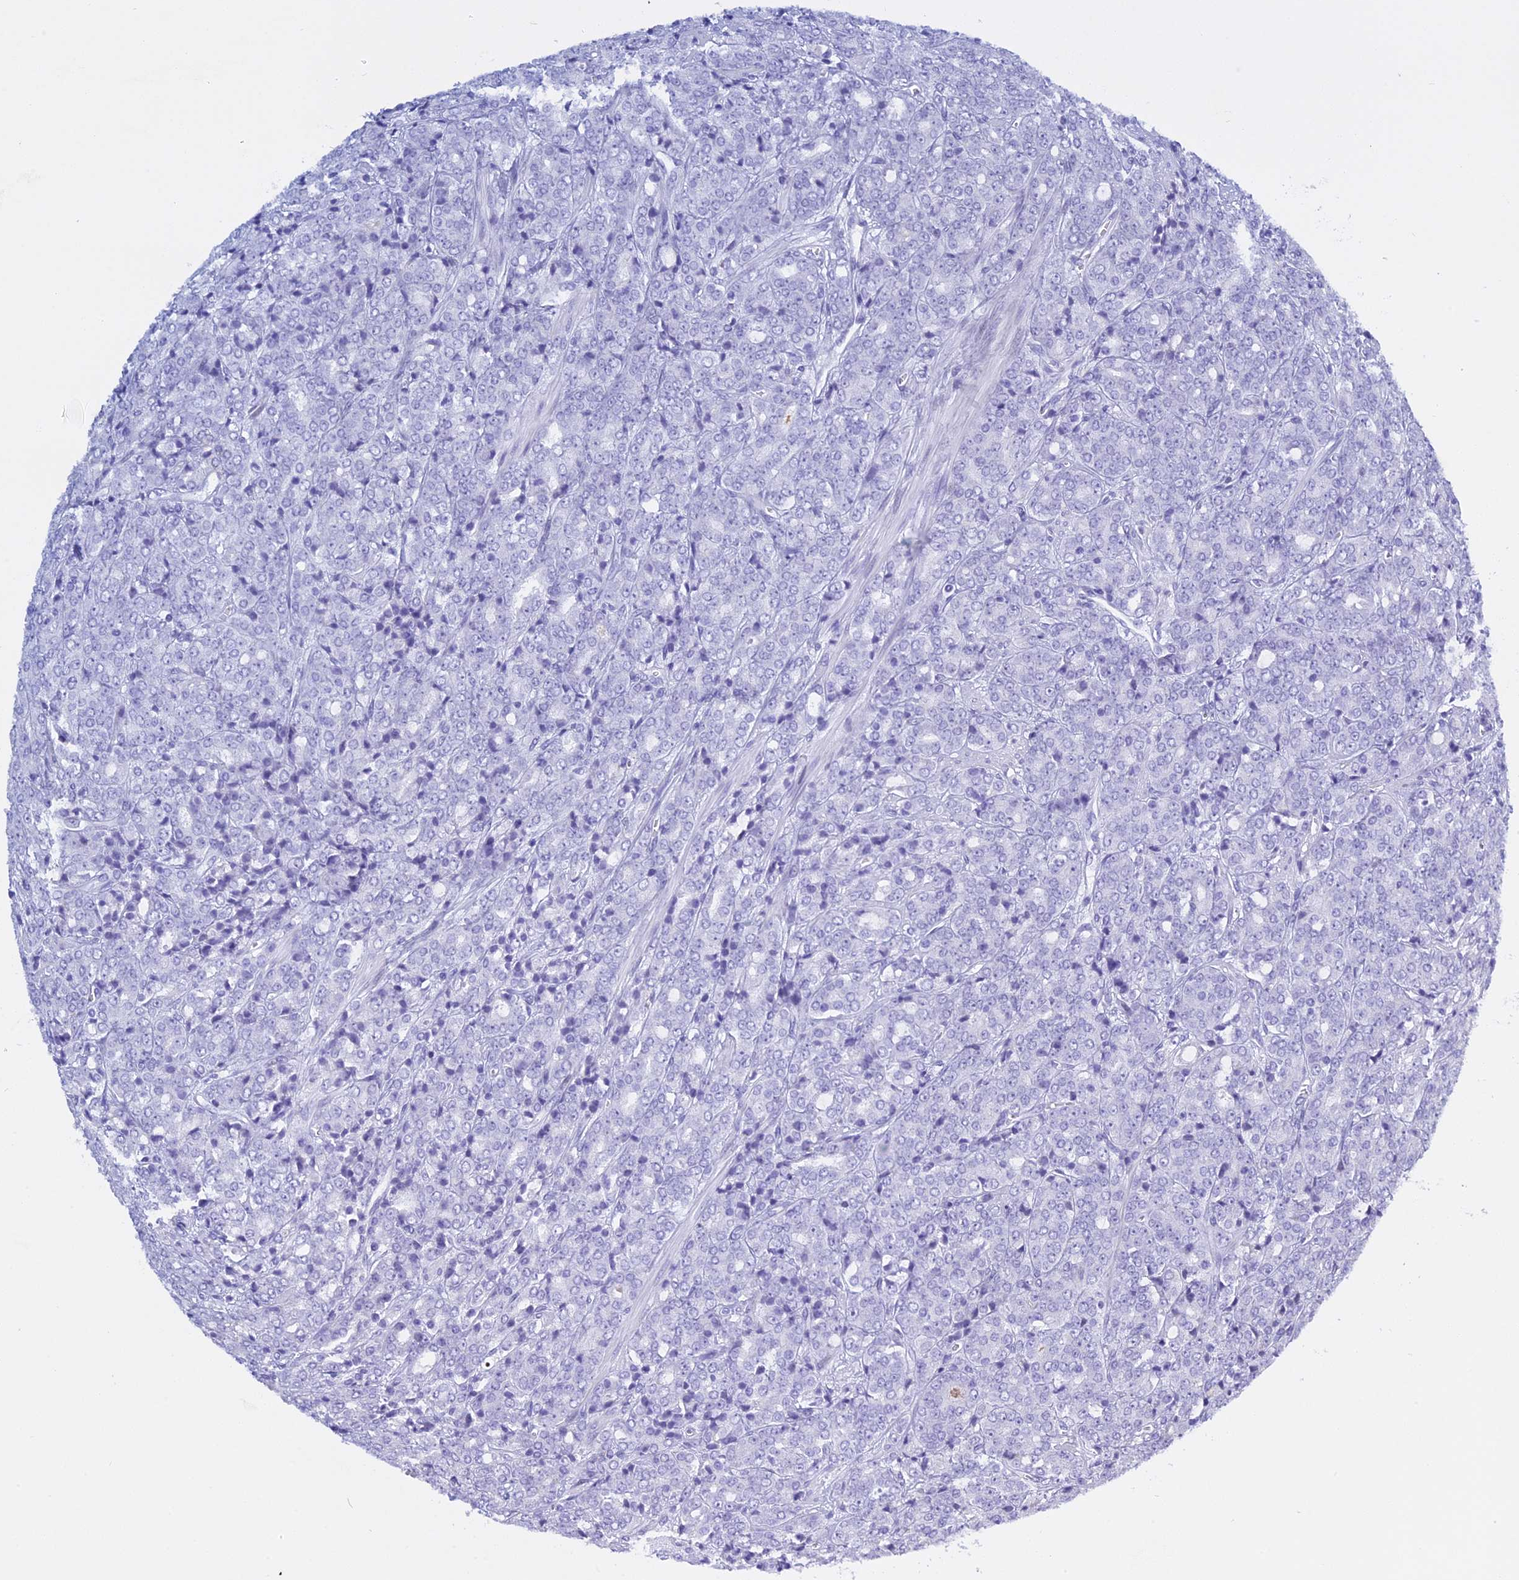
{"staining": {"intensity": "negative", "quantity": "none", "location": "none"}, "tissue": "prostate cancer", "cell_type": "Tumor cells", "image_type": "cancer", "snomed": [{"axis": "morphology", "description": "Adenocarcinoma, High grade"}, {"axis": "topography", "description": "Prostate"}], "caption": "Immunohistochemistry image of neoplastic tissue: human prostate cancer stained with DAB shows no significant protein positivity in tumor cells. (DAB immunohistochemistry (IHC) visualized using brightfield microscopy, high magnification).", "gene": "KCTD21", "patient": {"sex": "male", "age": 62}}